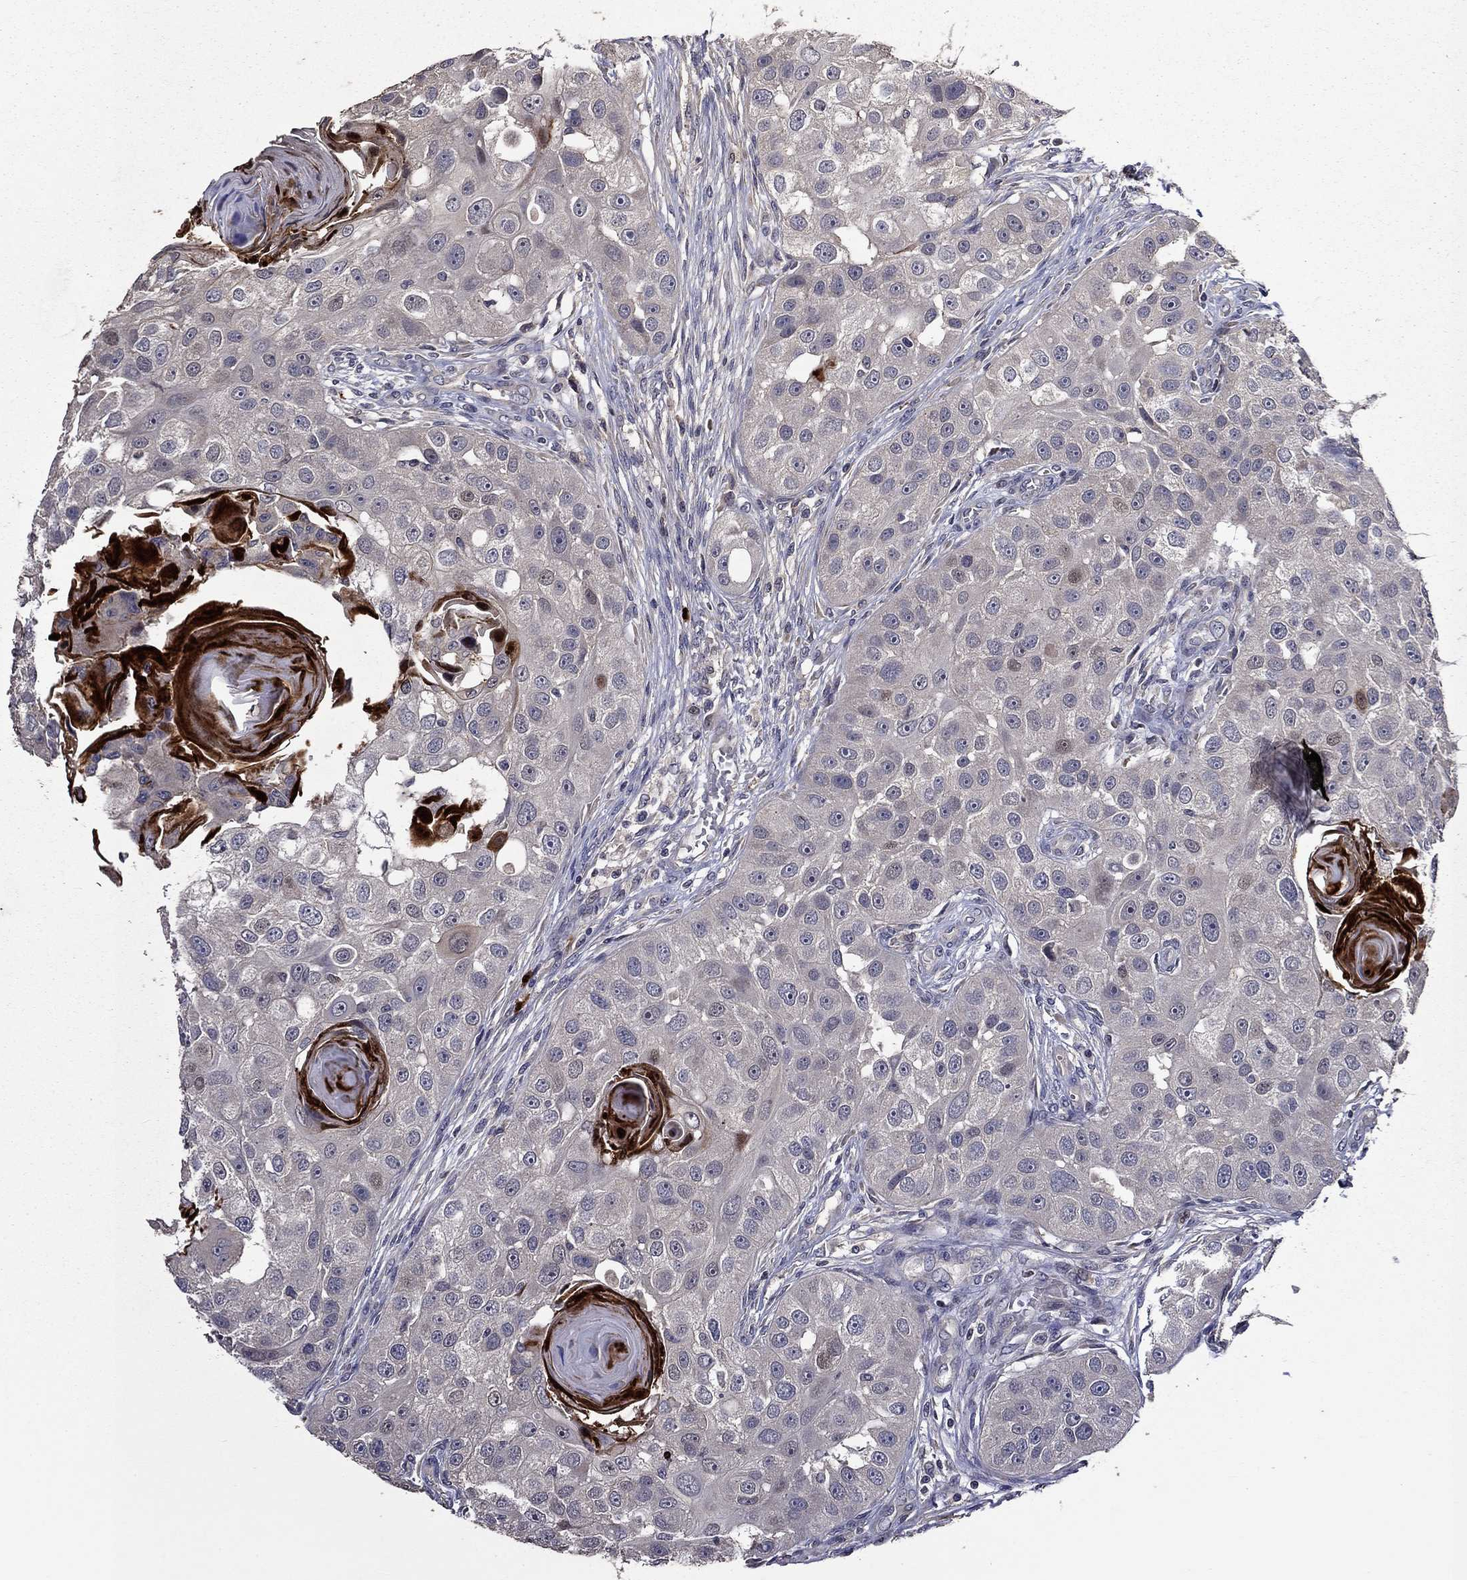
{"staining": {"intensity": "negative", "quantity": "none", "location": "none"}, "tissue": "head and neck cancer", "cell_type": "Tumor cells", "image_type": "cancer", "snomed": [{"axis": "morphology", "description": "Normal tissue, NOS"}, {"axis": "morphology", "description": "Squamous cell carcinoma, NOS"}, {"axis": "topography", "description": "Skeletal muscle"}, {"axis": "topography", "description": "Head-Neck"}], "caption": "A photomicrograph of head and neck cancer (squamous cell carcinoma) stained for a protein reveals no brown staining in tumor cells.", "gene": "SATB1", "patient": {"sex": "male", "age": 51}}